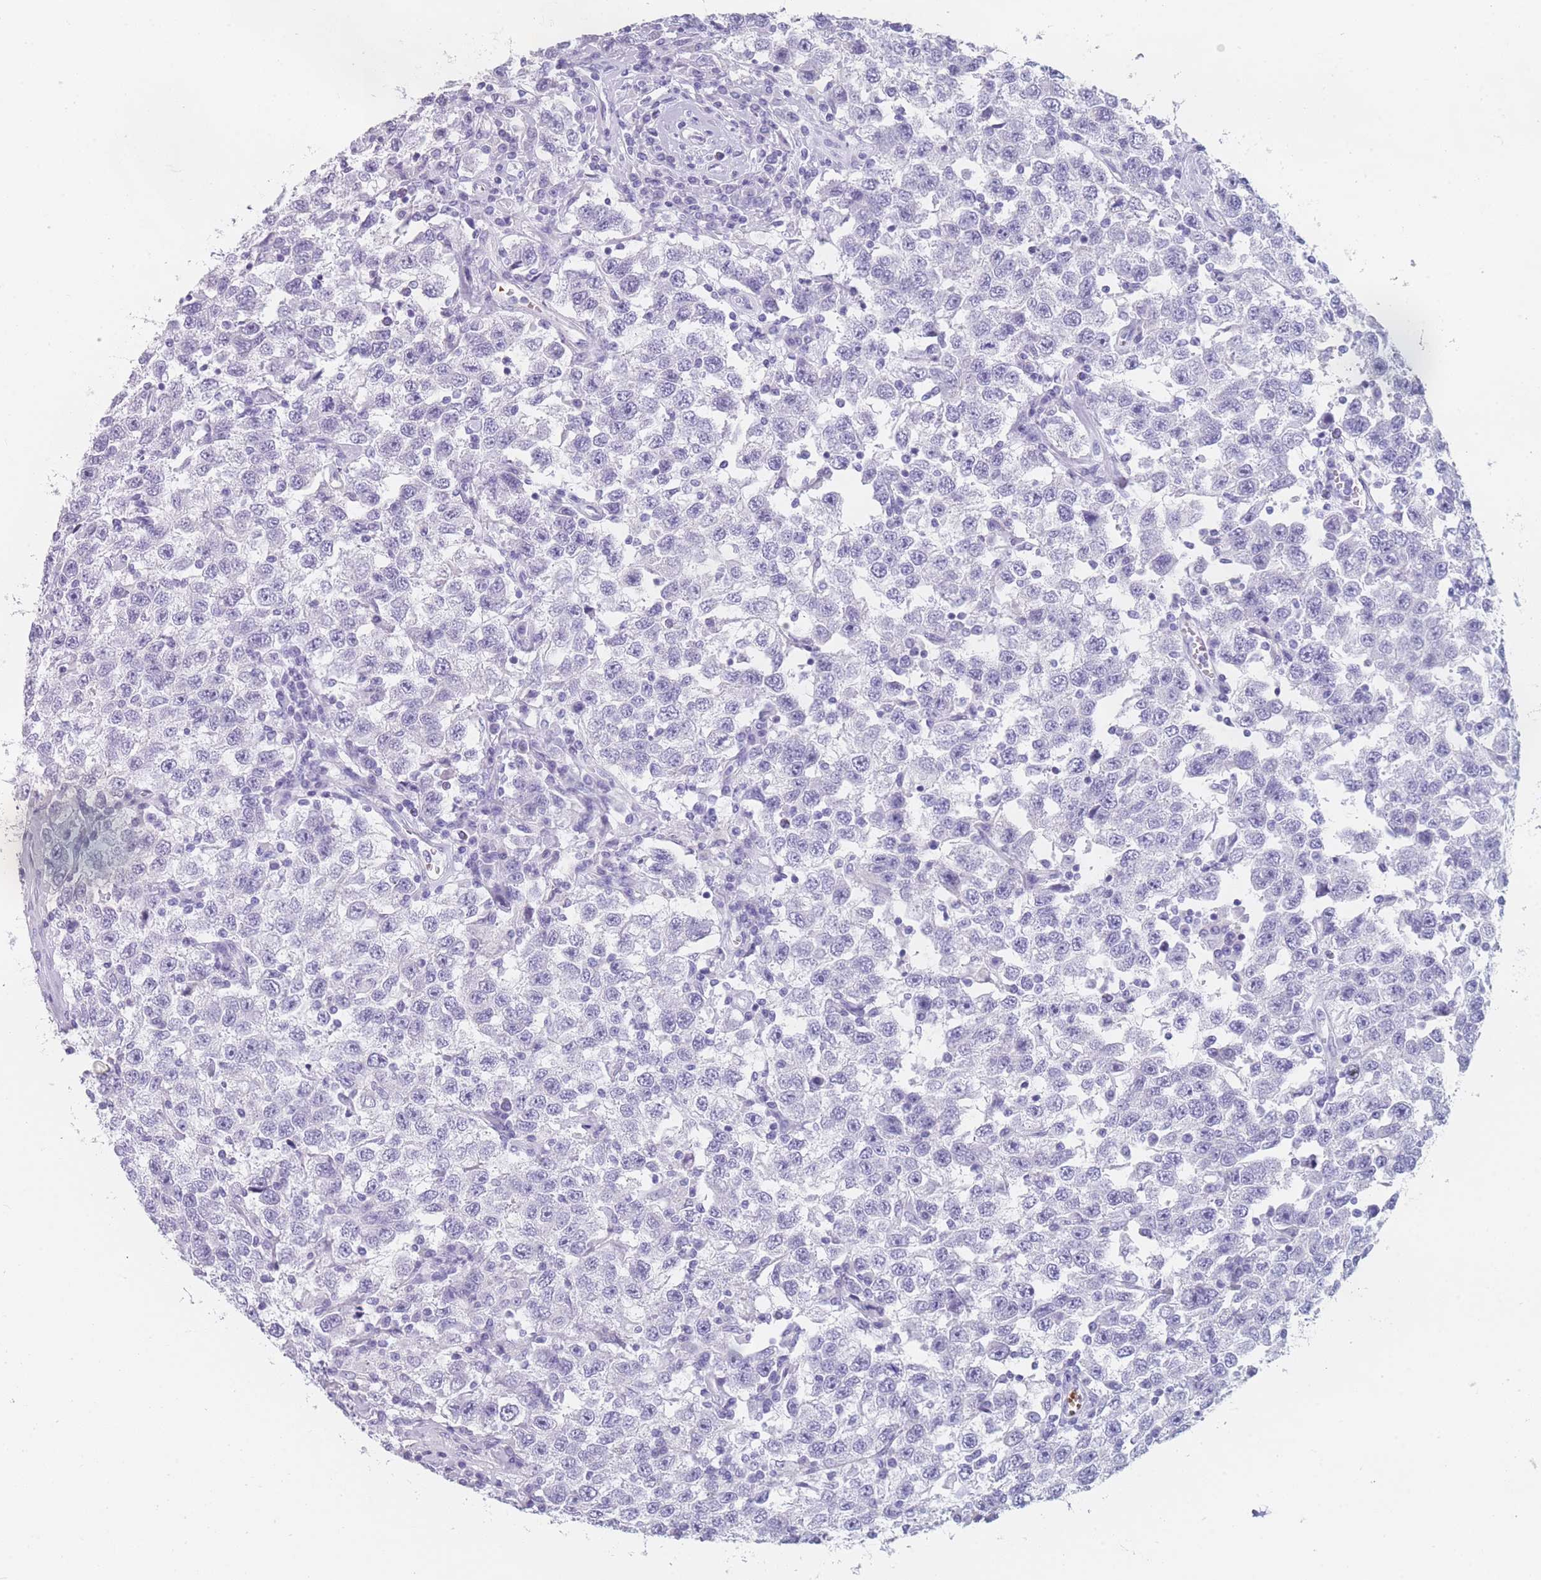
{"staining": {"intensity": "negative", "quantity": "none", "location": "none"}, "tissue": "testis cancer", "cell_type": "Tumor cells", "image_type": "cancer", "snomed": [{"axis": "morphology", "description": "Seminoma, NOS"}, {"axis": "topography", "description": "Testis"}], "caption": "Immunohistochemistry image of seminoma (testis) stained for a protein (brown), which demonstrates no staining in tumor cells.", "gene": "OR5D16", "patient": {"sex": "male", "age": 41}}